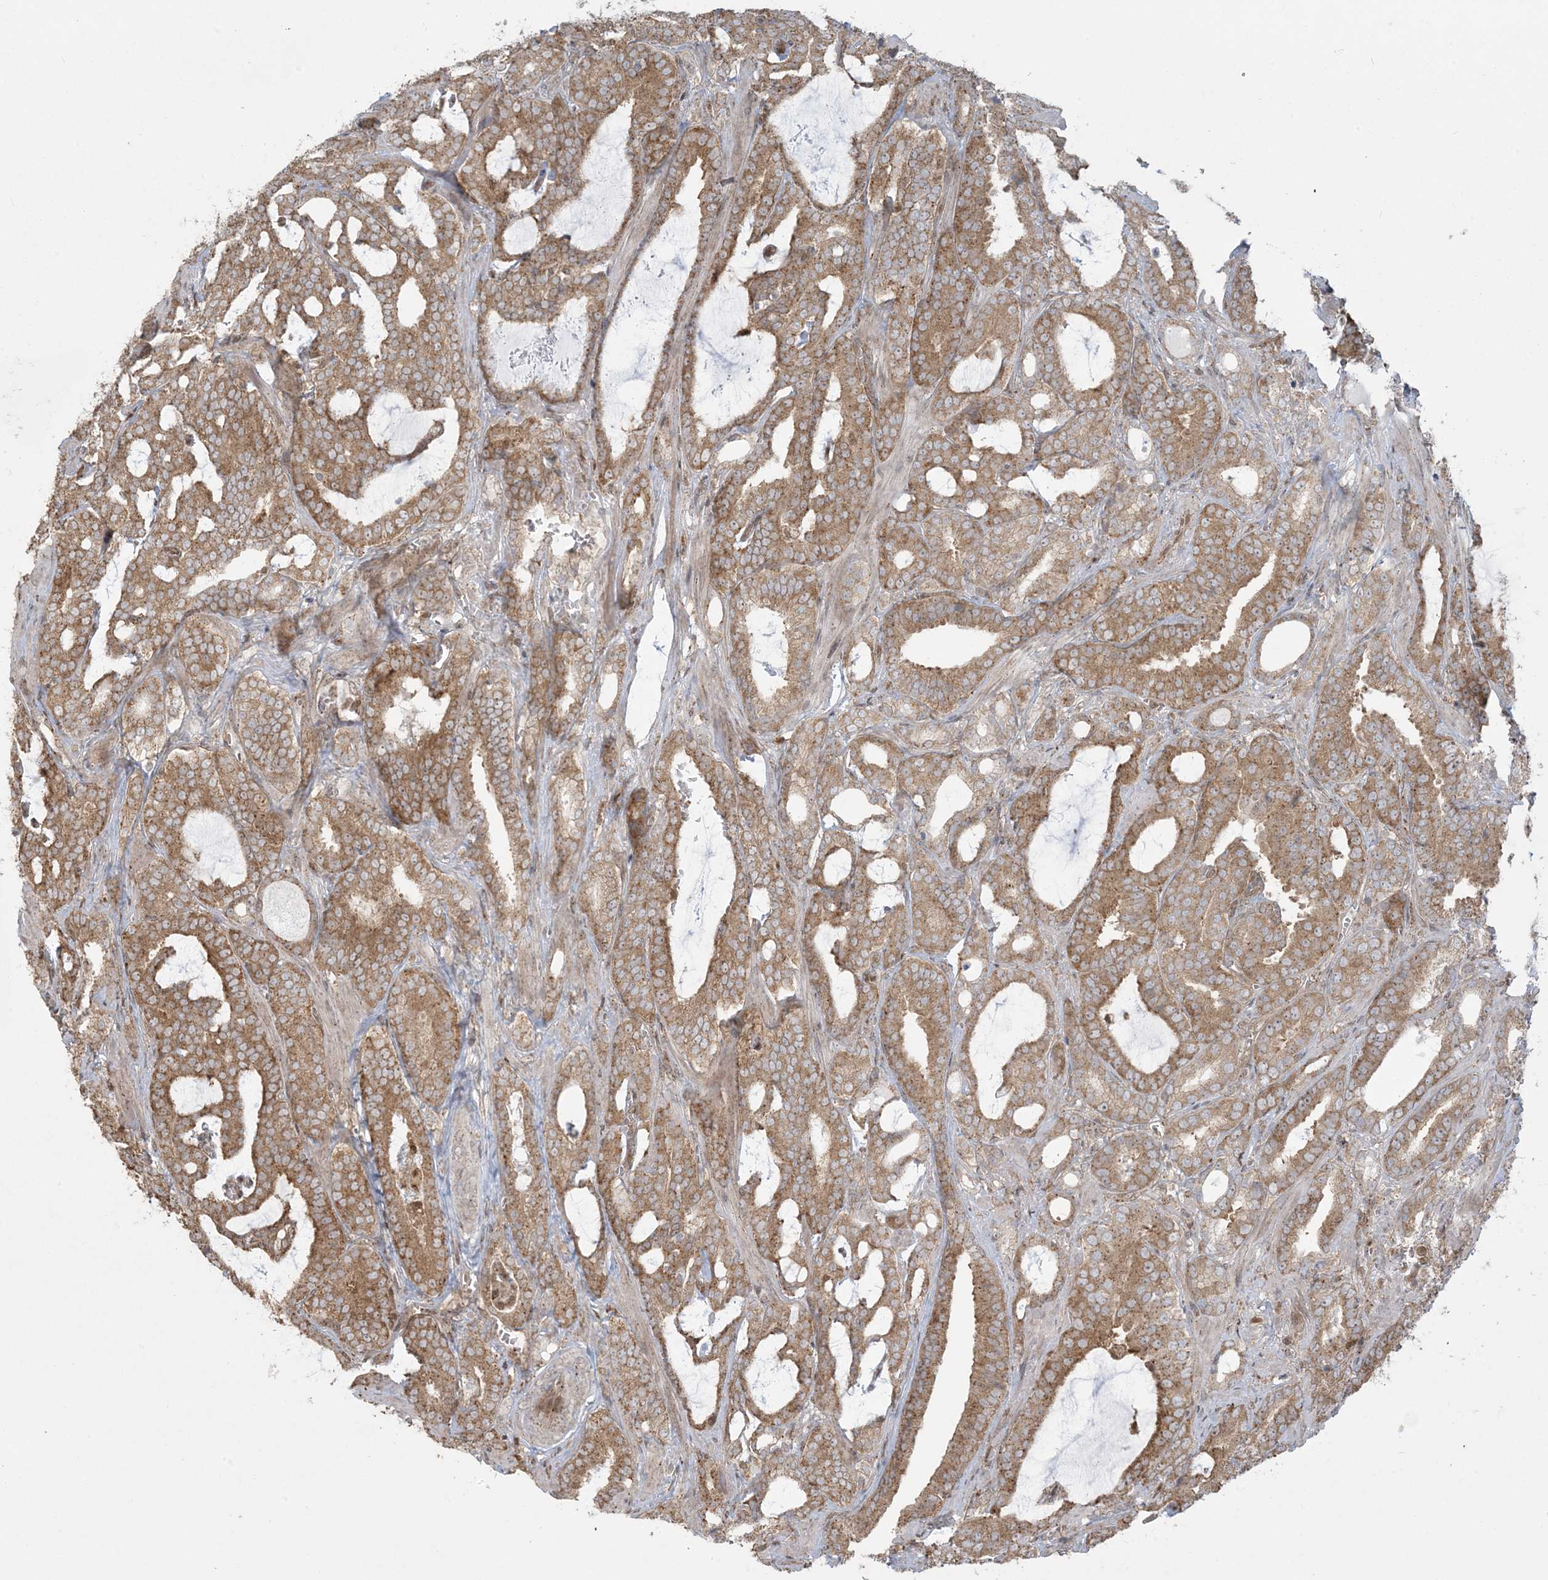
{"staining": {"intensity": "moderate", "quantity": ">75%", "location": "cytoplasmic/membranous"}, "tissue": "prostate cancer", "cell_type": "Tumor cells", "image_type": "cancer", "snomed": [{"axis": "morphology", "description": "Adenocarcinoma, High grade"}, {"axis": "topography", "description": "Prostate and seminal vesicle, NOS"}], "caption": "Immunohistochemistry photomicrograph of neoplastic tissue: prostate high-grade adenocarcinoma stained using IHC reveals medium levels of moderate protein expression localized specifically in the cytoplasmic/membranous of tumor cells, appearing as a cytoplasmic/membranous brown color.", "gene": "ABCF3", "patient": {"sex": "male", "age": 67}}